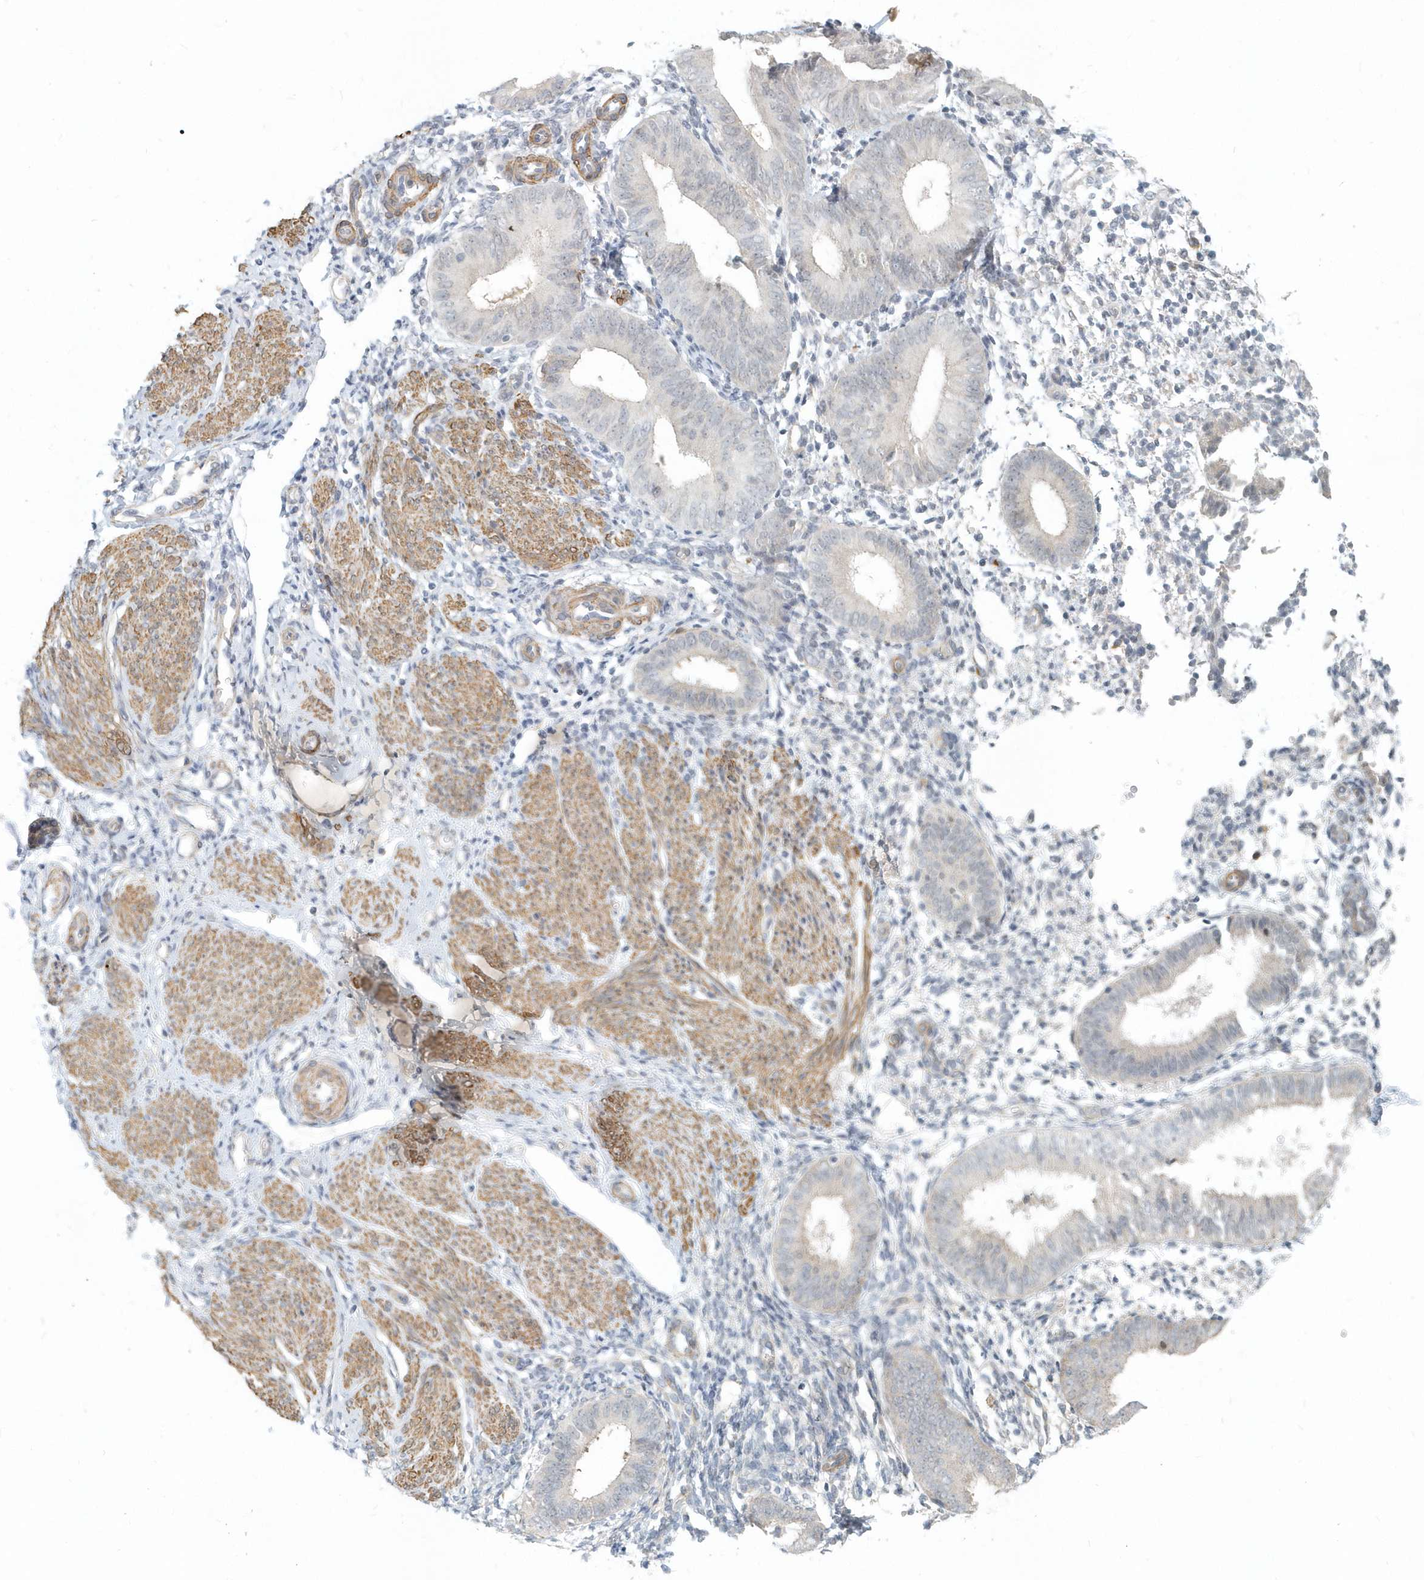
{"staining": {"intensity": "negative", "quantity": "none", "location": "none"}, "tissue": "endometrium", "cell_type": "Cells in endometrial stroma", "image_type": "normal", "snomed": [{"axis": "morphology", "description": "Normal tissue, NOS"}, {"axis": "topography", "description": "Uterus"}, {"axis": "topography", "description": "Endometrium"}], "caption": "Cells in endometrial stroma are negative for protein expression in normal human endometrium. (DAB immunohistochemistry (IHC) visualized using brightfield microscopy, high magnification).", "gene": "NAPB", "patient": {"sex": "female", "age": 48}}